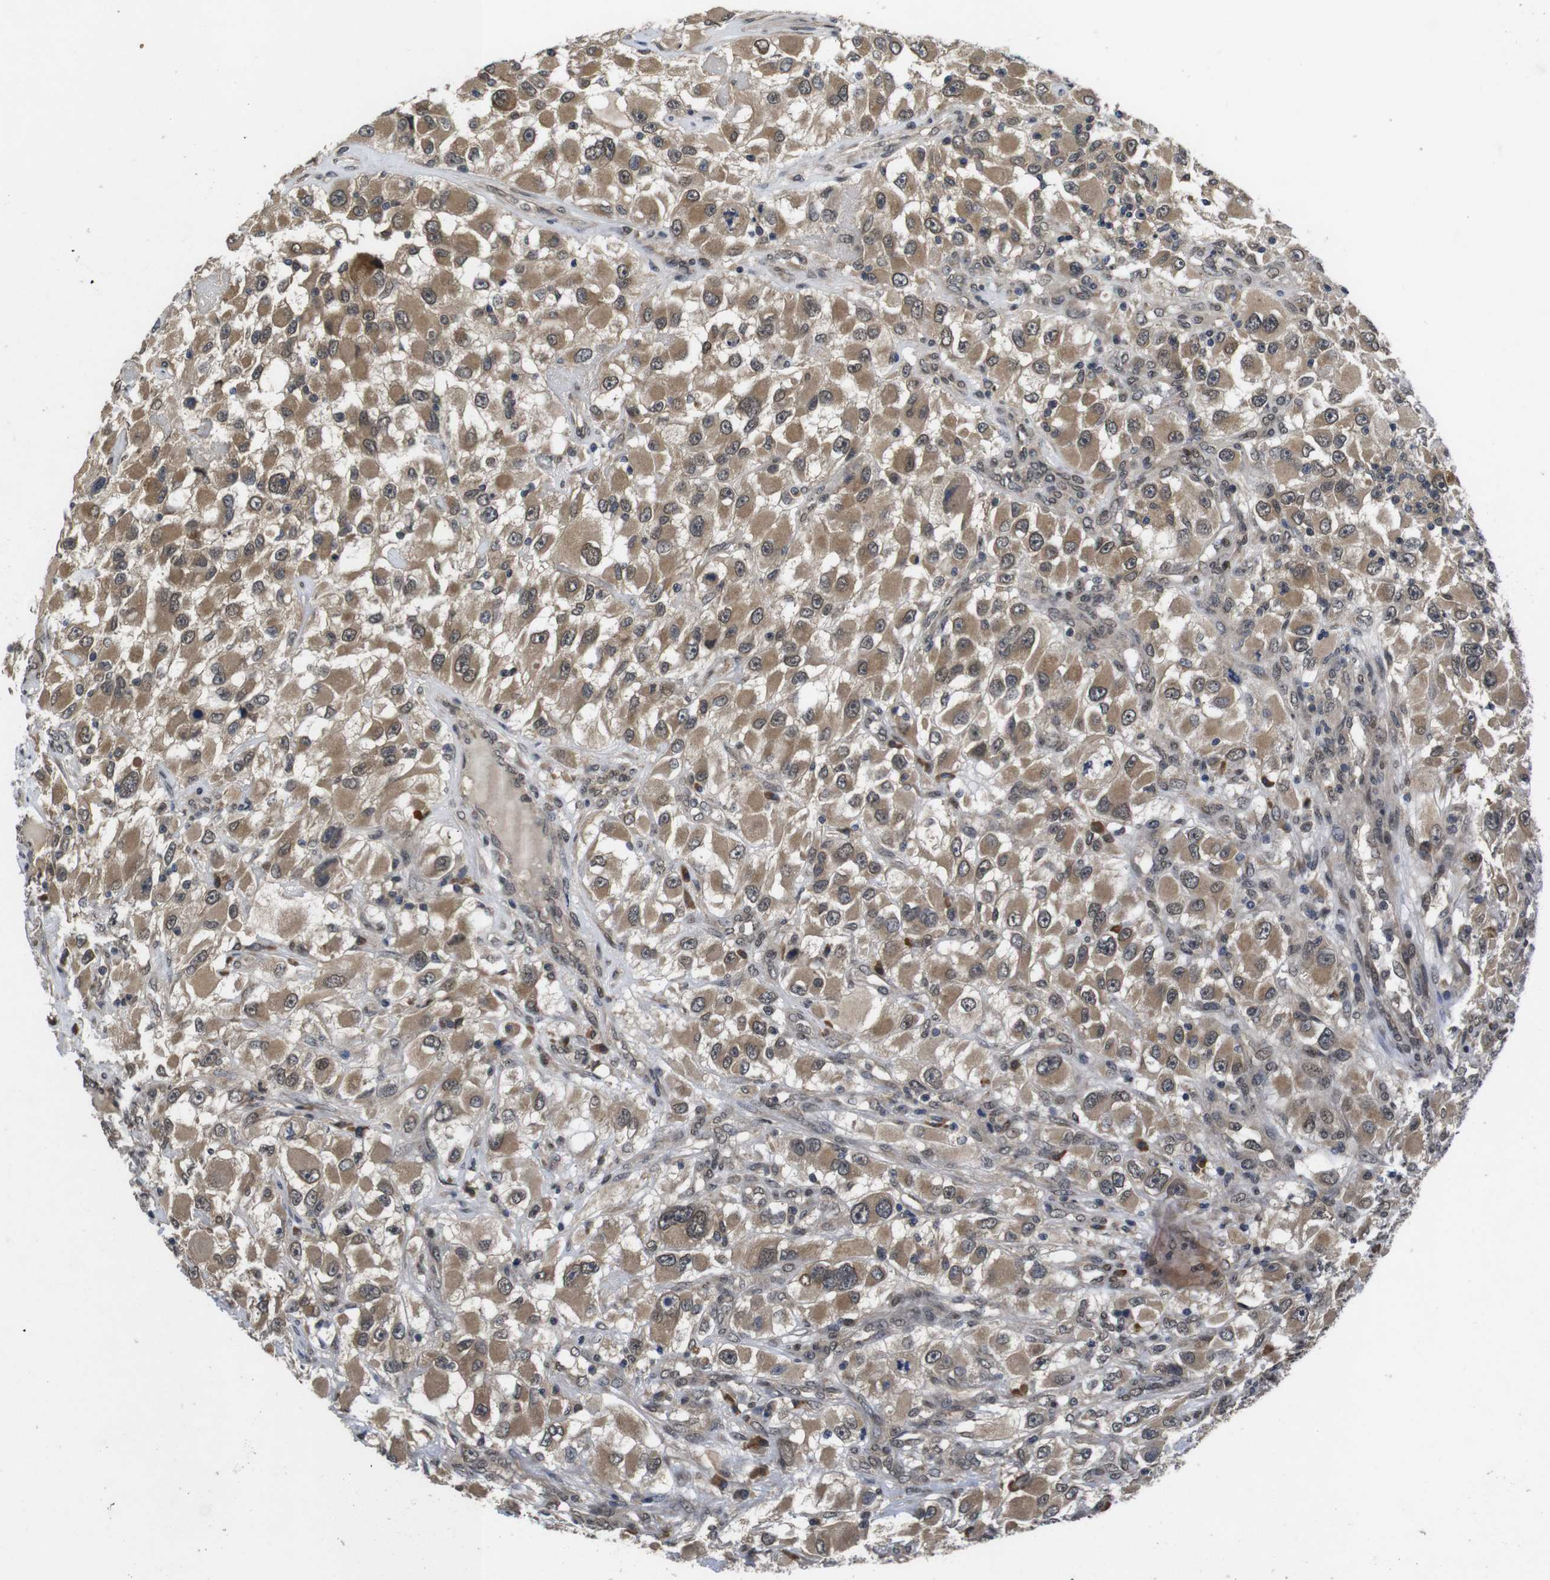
{"staining": {"intensity": "moderate", "quantity": ">75%", "location": "cytoplasmic/membranous,nuclear"}, "tissue": "renal cancer", "cell_type": "Tumor cells", "image_type": "cancer", "snomed": [{"axis": "morphology", "description": "Adenocarcinoma, NOS"}, {"axis": "topography", "description": "Kidney"}], "caption": "Moderate cytoplasmic/membranous and nuclear expression for a protein is seen in about >75% of tumor cells of adenocarcinoma (renal) using immunohistochemistry.", "gene": "ZBTB46", "patient": {"sex": "female", "age": 52}}